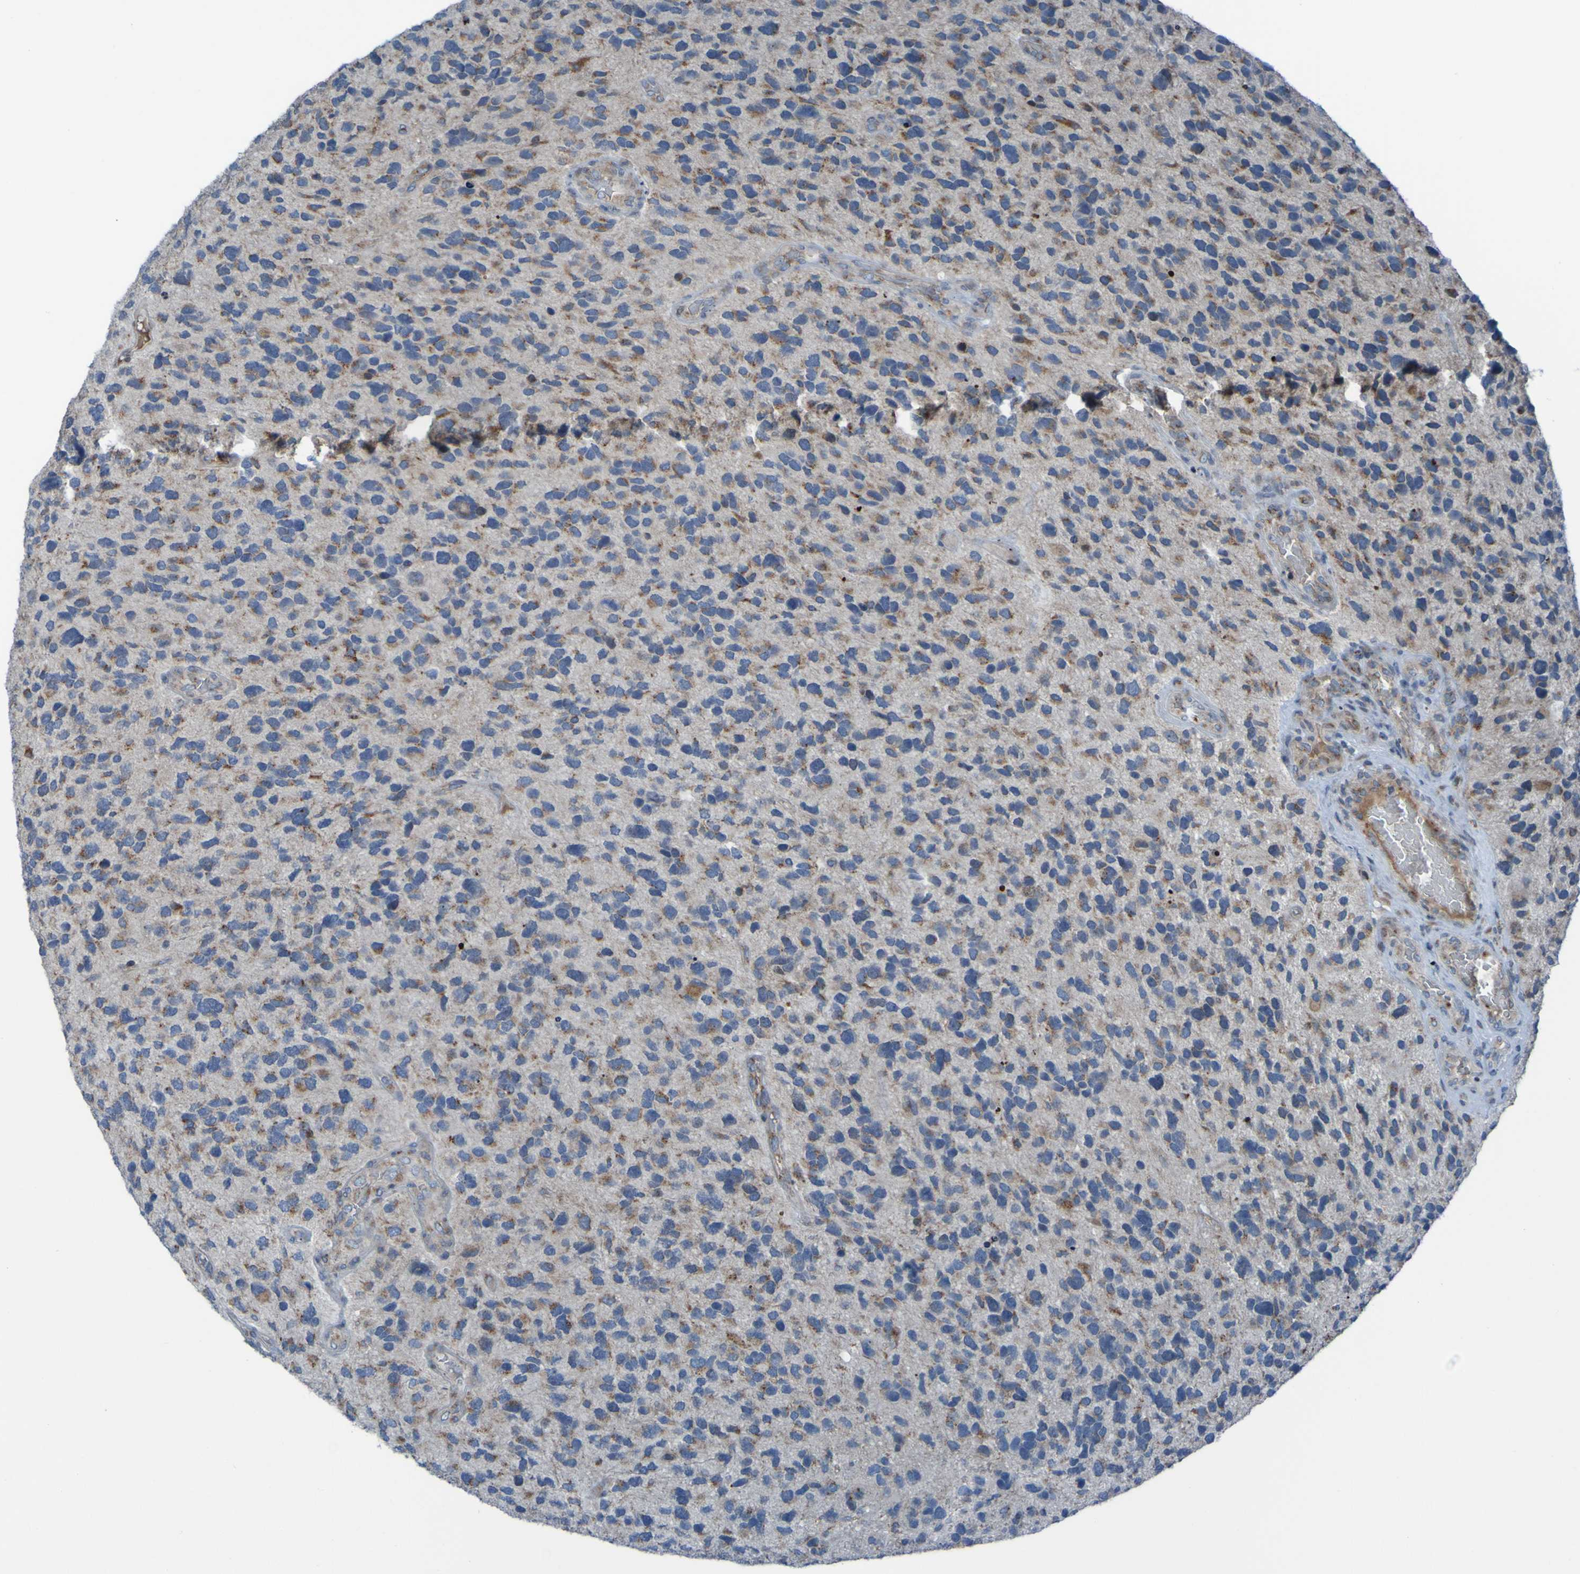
{"staining": {"intensity": "weak", "quantity": "25%-75%", "location": "cytoplasmic/membranous"}, "tissue": "glioma", "cell_type": "Tumor cells", "image_type": "cancer", "snomed": [{"axis": "morphology", "description": "Glioma, malignant, High grade"}, {"axis": "topography", "description": "Brain"}], "caption": "The photomicrograph demonstrates staining of high-grade glioma (malignant), revealing weak cytoplasmic/membranous protein expression (brown color) within tumor cells.", "gene": "UNG", "patient": {"sex": "female", "age": 58}}